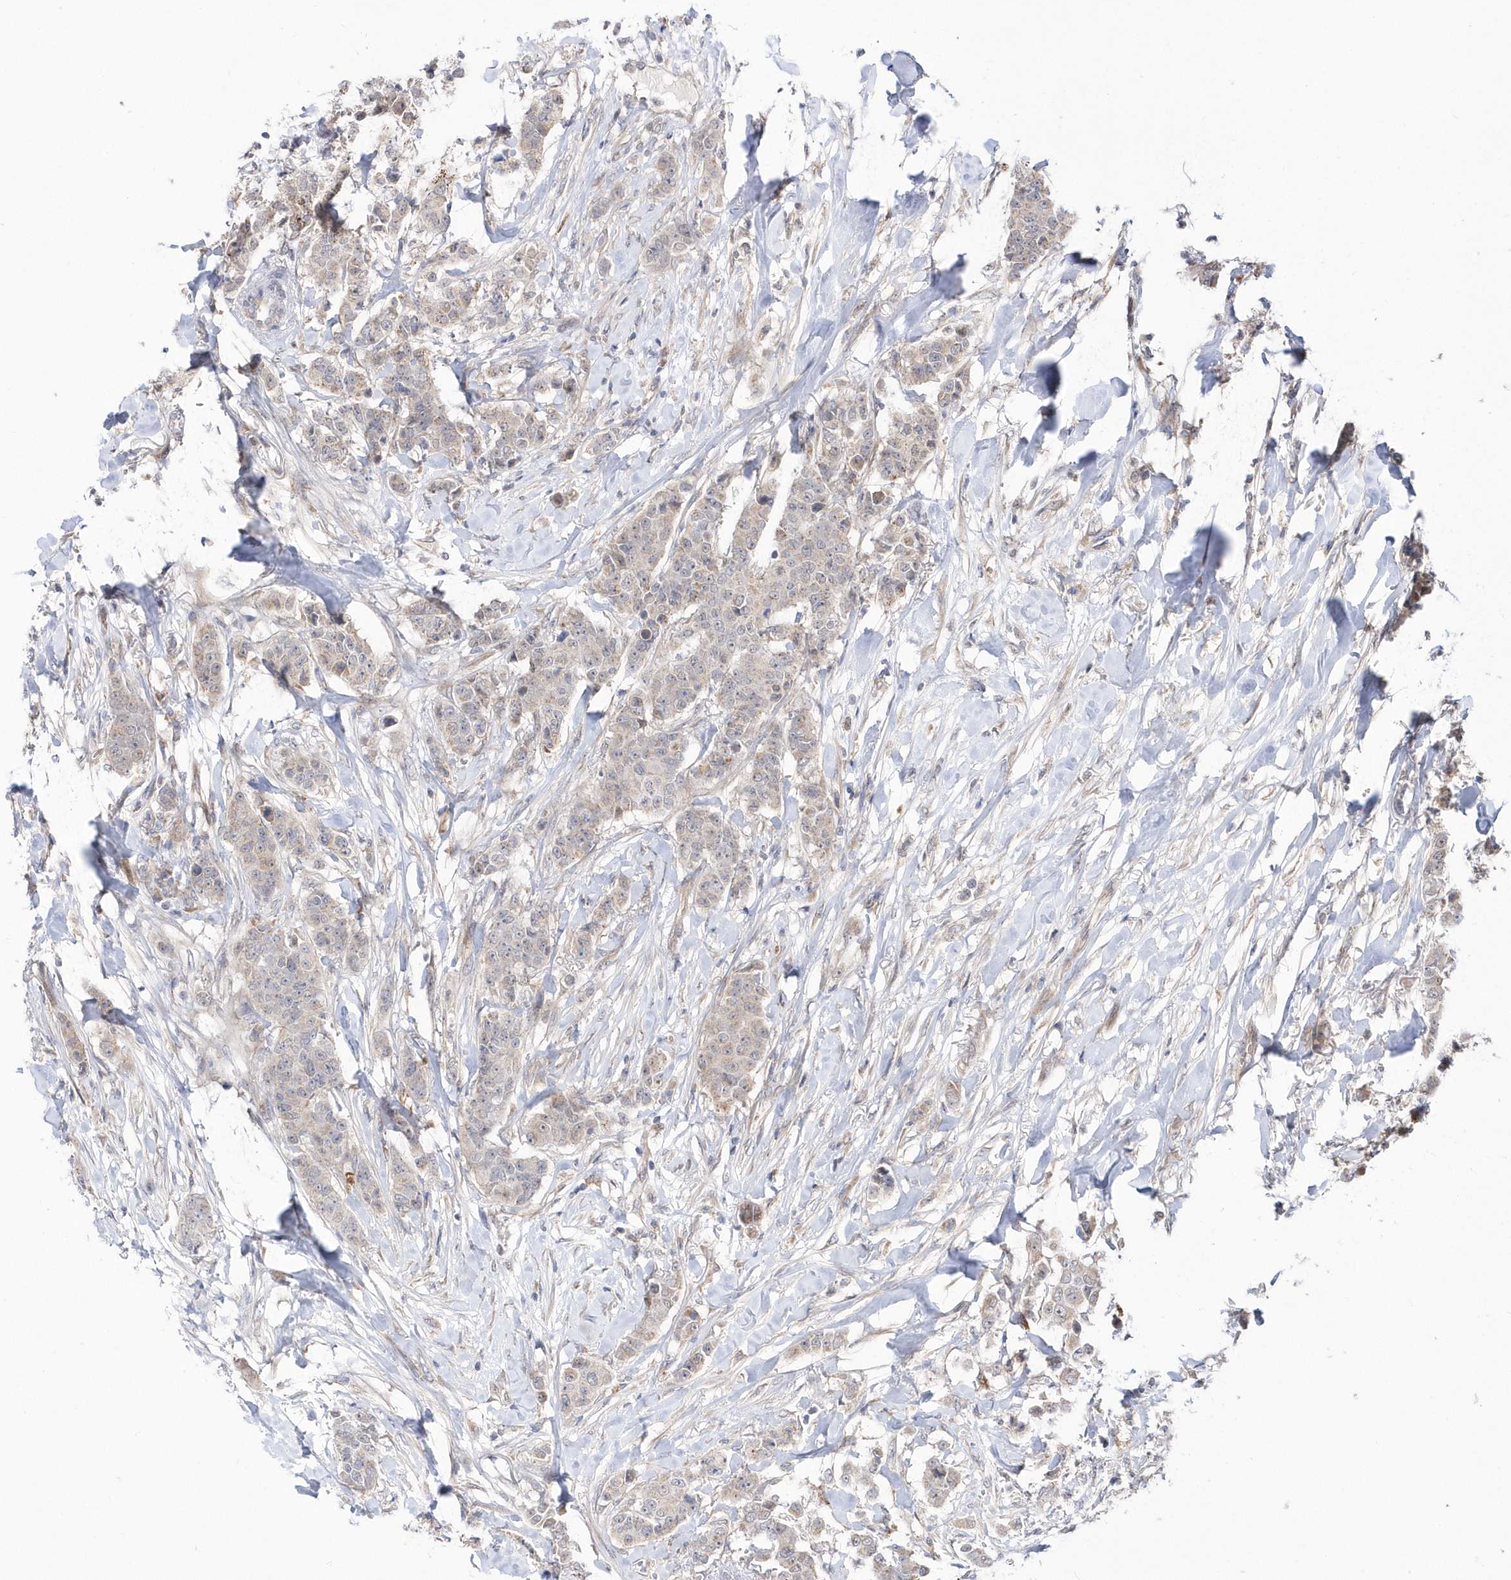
{"staining": {"intensity": "negative", "quantity": "none", "location": "none"}, "tissue": "breast cancer", "cell_type": "Tumor cells", "image_type": "cancer", "snomed": [{"axis": "morphology", "description": "Duct carcinoma"}, {"axis": "topography", "description": "Breast"}], "caption": "There is no significant positivity in tumor cells of breast cancer.", "gene": "DALRD3", "patient": {"sex": "female", "age": 40}}